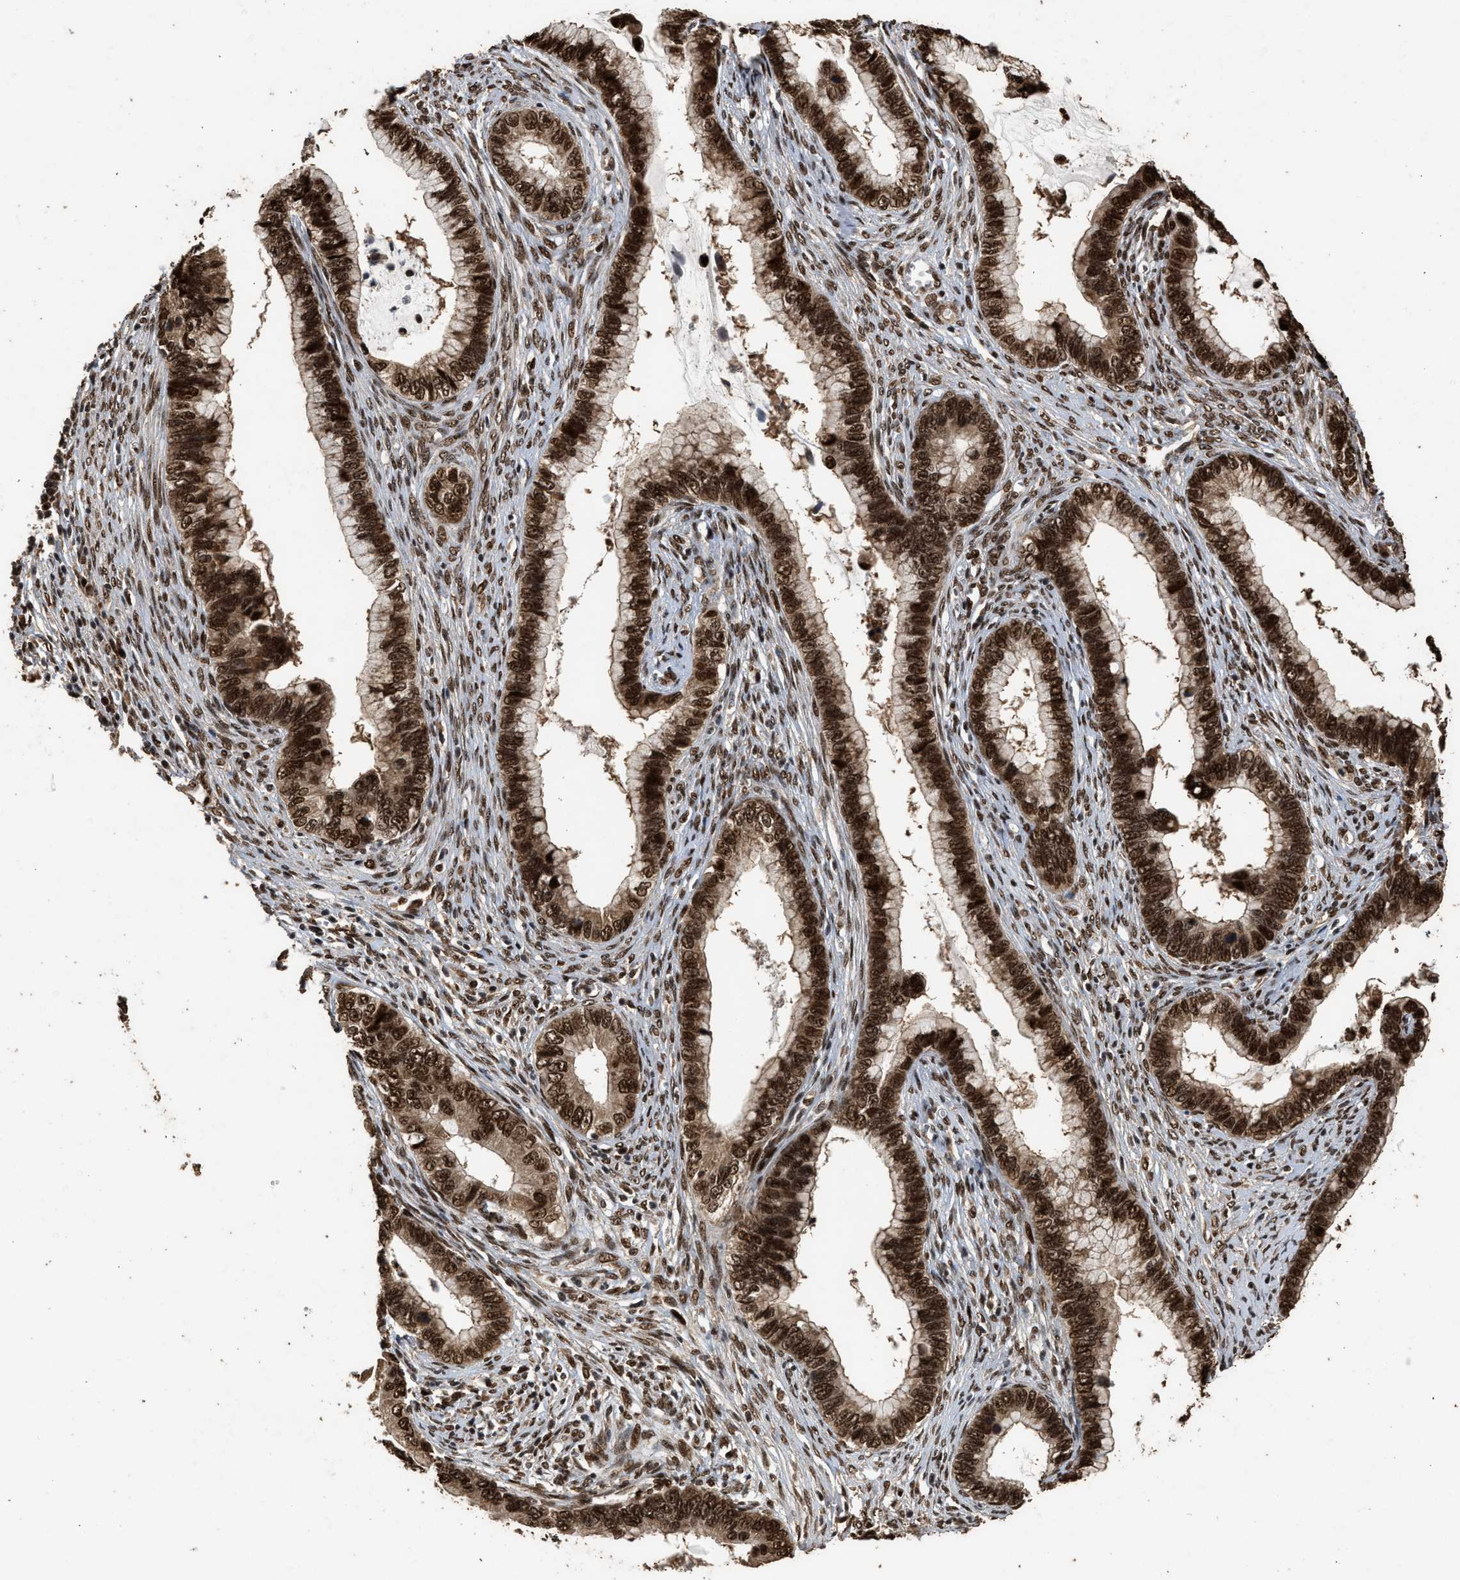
{"staining": {"intensity": "strong", "quantity": ">75%", "location": "cytoplasmic/membranous,nuclear"}, "tissue": "cervical cancer", "cell_type": "Tumor cells", "image_type": "cancer", "snomed": [{"axis": "morphology", "description": "Adenocarcinoma, NOS"}, {"axis": "topography", "description": "Cervix"}], "caption": "Cervical adenocarcinoma stained for a protein (brown) displays strong cytoplasmic/membranous and nuclear positive expression in about >75% of tumor cells.", "gene": "PPP4R3B", "patient": {"sex": "female", "age": 44}}